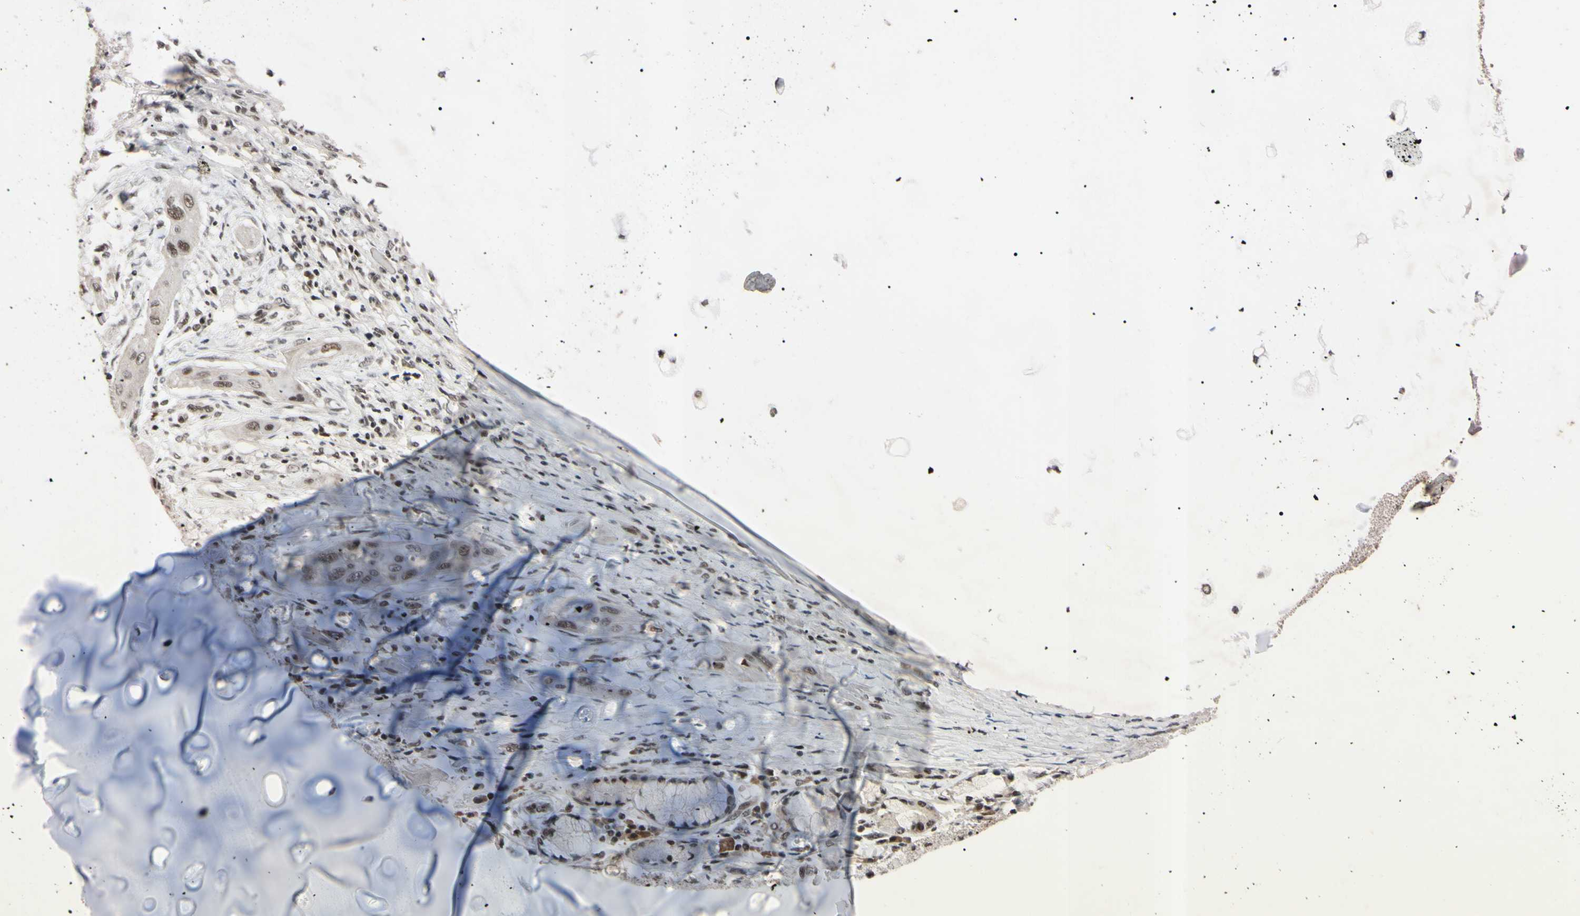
{"staining": {"intensity": "moderate", "quantity": ">75%", "location": "nuclear"}, "tissue": "lung cancer", "cell_type": "Tumor cells", "image_type": "cancer", "snomed": [{"axis": "morphology", "description": "Squamous cell carcinoma, NOS"}, {"axis": "topography", "description": "Lung"}], "caption": "There is medium levels of moderate nuclear staining in tumor cells of lung squamous cell carcinoma, as demonstrated by immunohistochemical staining (brown color).", "gene": "YY1", "patient": {"sex": "female", "age": 47}}